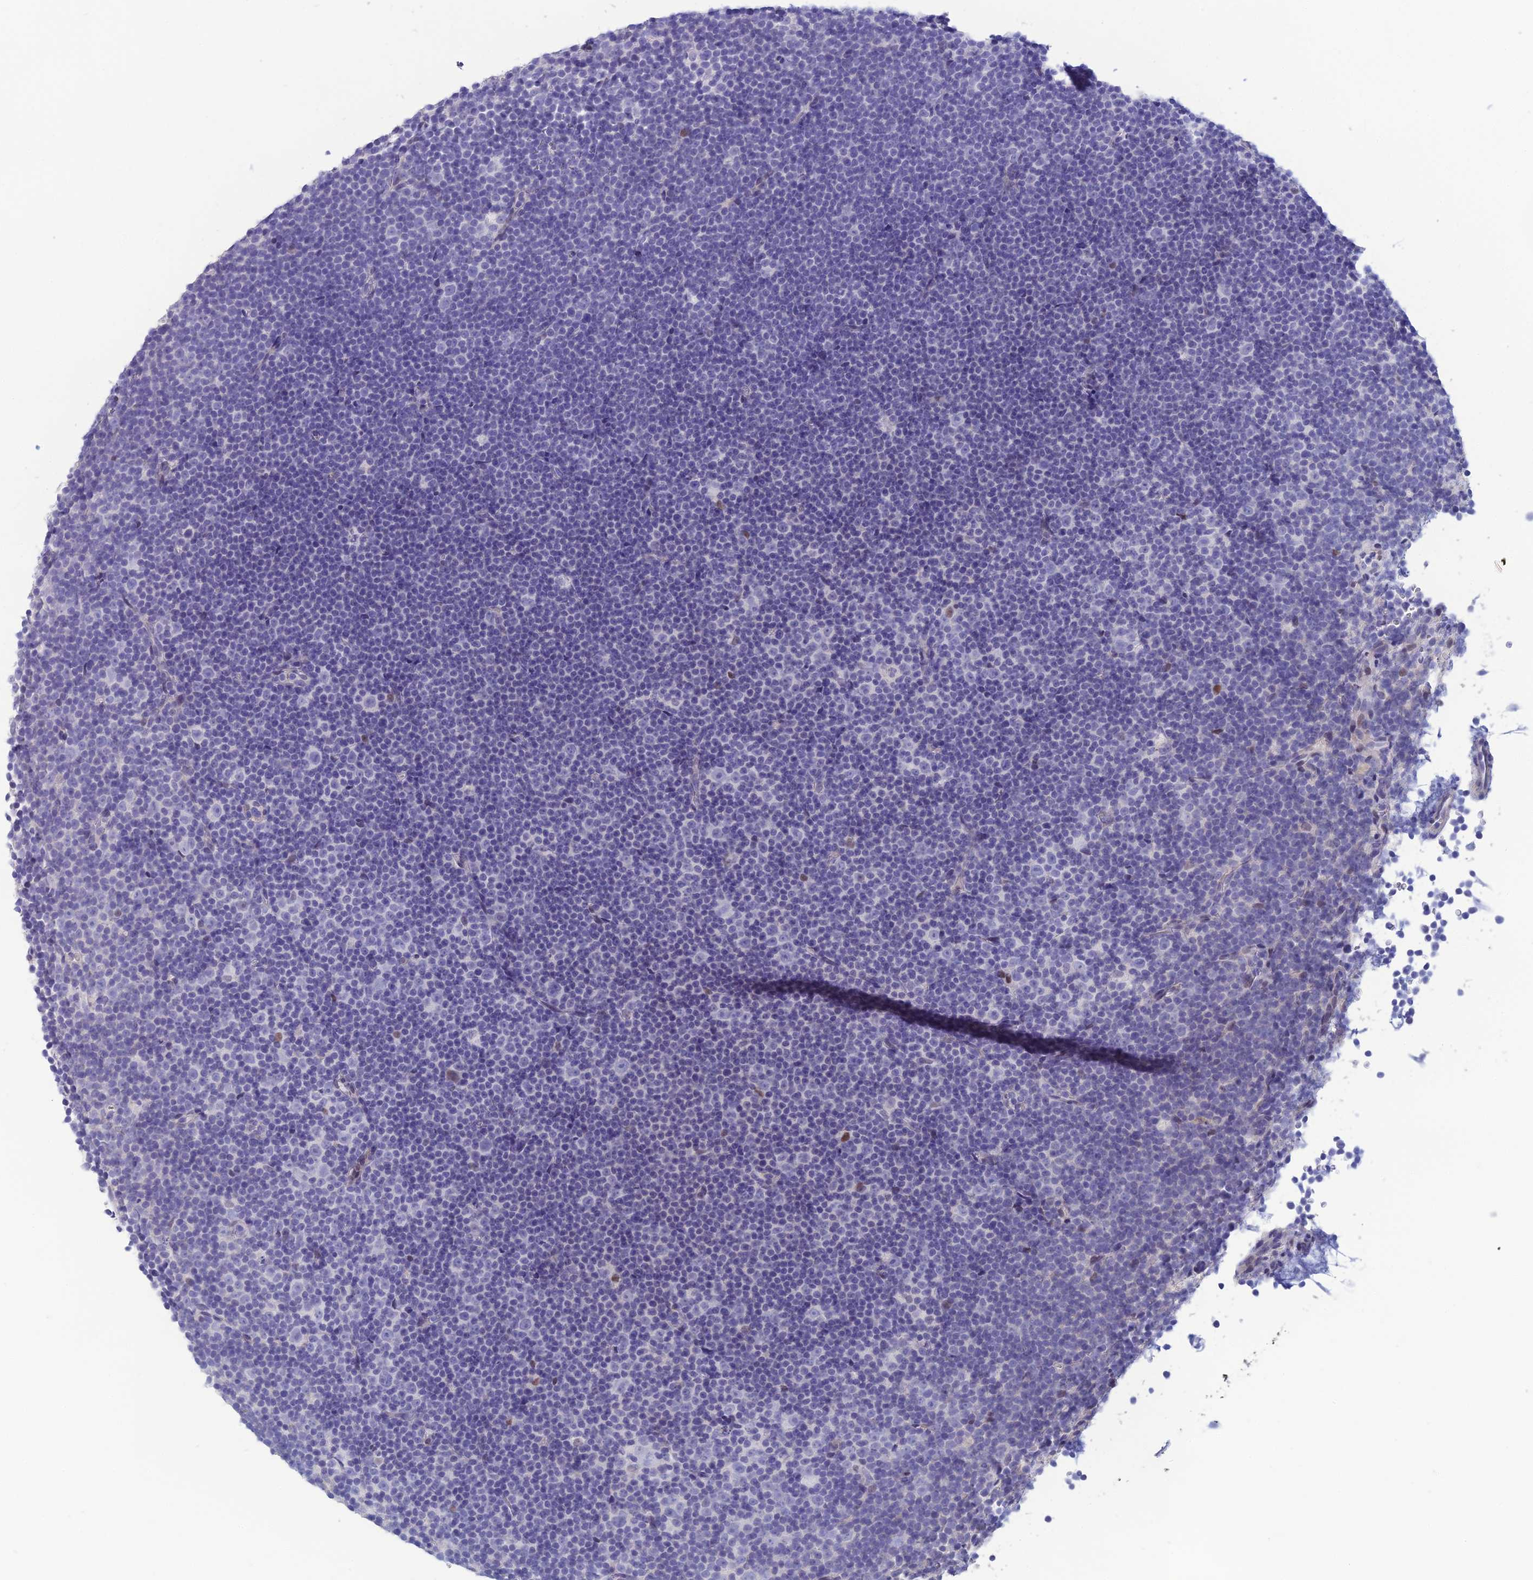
{"staining": {"intensity": "negative", "quantity": "none", "location": "none"}, "tissue": "lymphoma", "cell_type": "Tumor cells", "image_type": "cancer", "snomed": [{"axis": "morphology", "description": "Malignant lymphoma, non-Hodgkin's type, Low grade"}, {"axis": "topography", "description": "Lymph node"}], "caption": "The IHC micrograph has no significant positivity in tumor cells of low-grade malignant lymphoma, non-Hodgkin's type tissue.", "gene": "CRB2", "patient": {"sex": "female", "age": 67}}